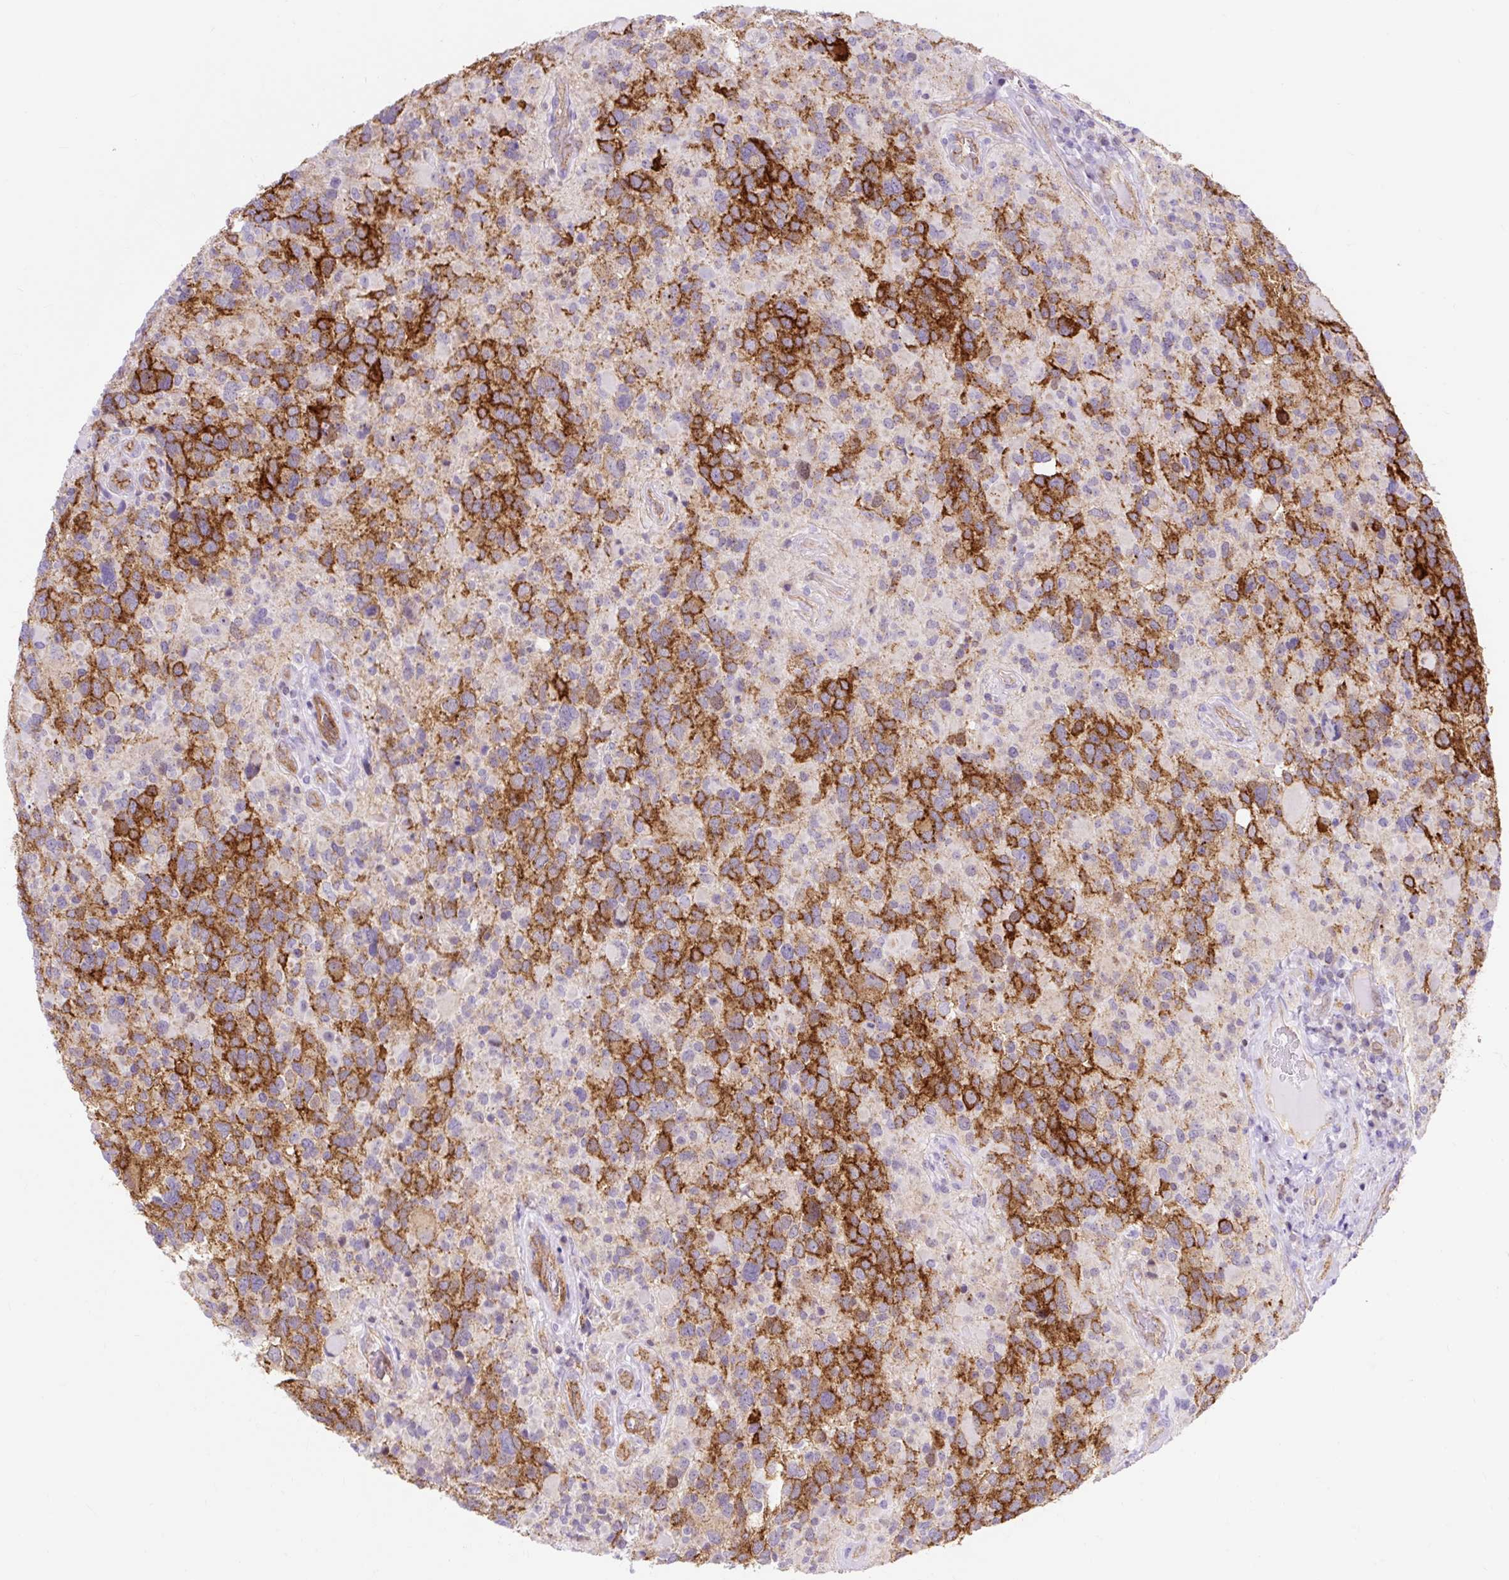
{"staining": {"intensity": "strong", "quantity": "<25%", "location": "cytoplasmic/membranous"}, "tissue": "glioma", "cell_type": "Tumor cells", "image_type": "cancer", "snomed": [{"axis": "morphology", "description": "Glioma, malignant, High grade"}, {"axis": "topography", "description": "Brain"}], "caption": "Immunohistochemistry (IHC) staining of high-grade glioma (malignant), which shows medium levels of strong cytoplasmic/membranous staining in about <25% of tumor cells indicating strong cytoplasmic/membranous protein staining. The staining was performed using DAB (brown) for protein detection and nuclei were counterstained in hematoxylin (blue).", "gene": "HIP1R", "patient": {"sex": "female", "age": 40}}